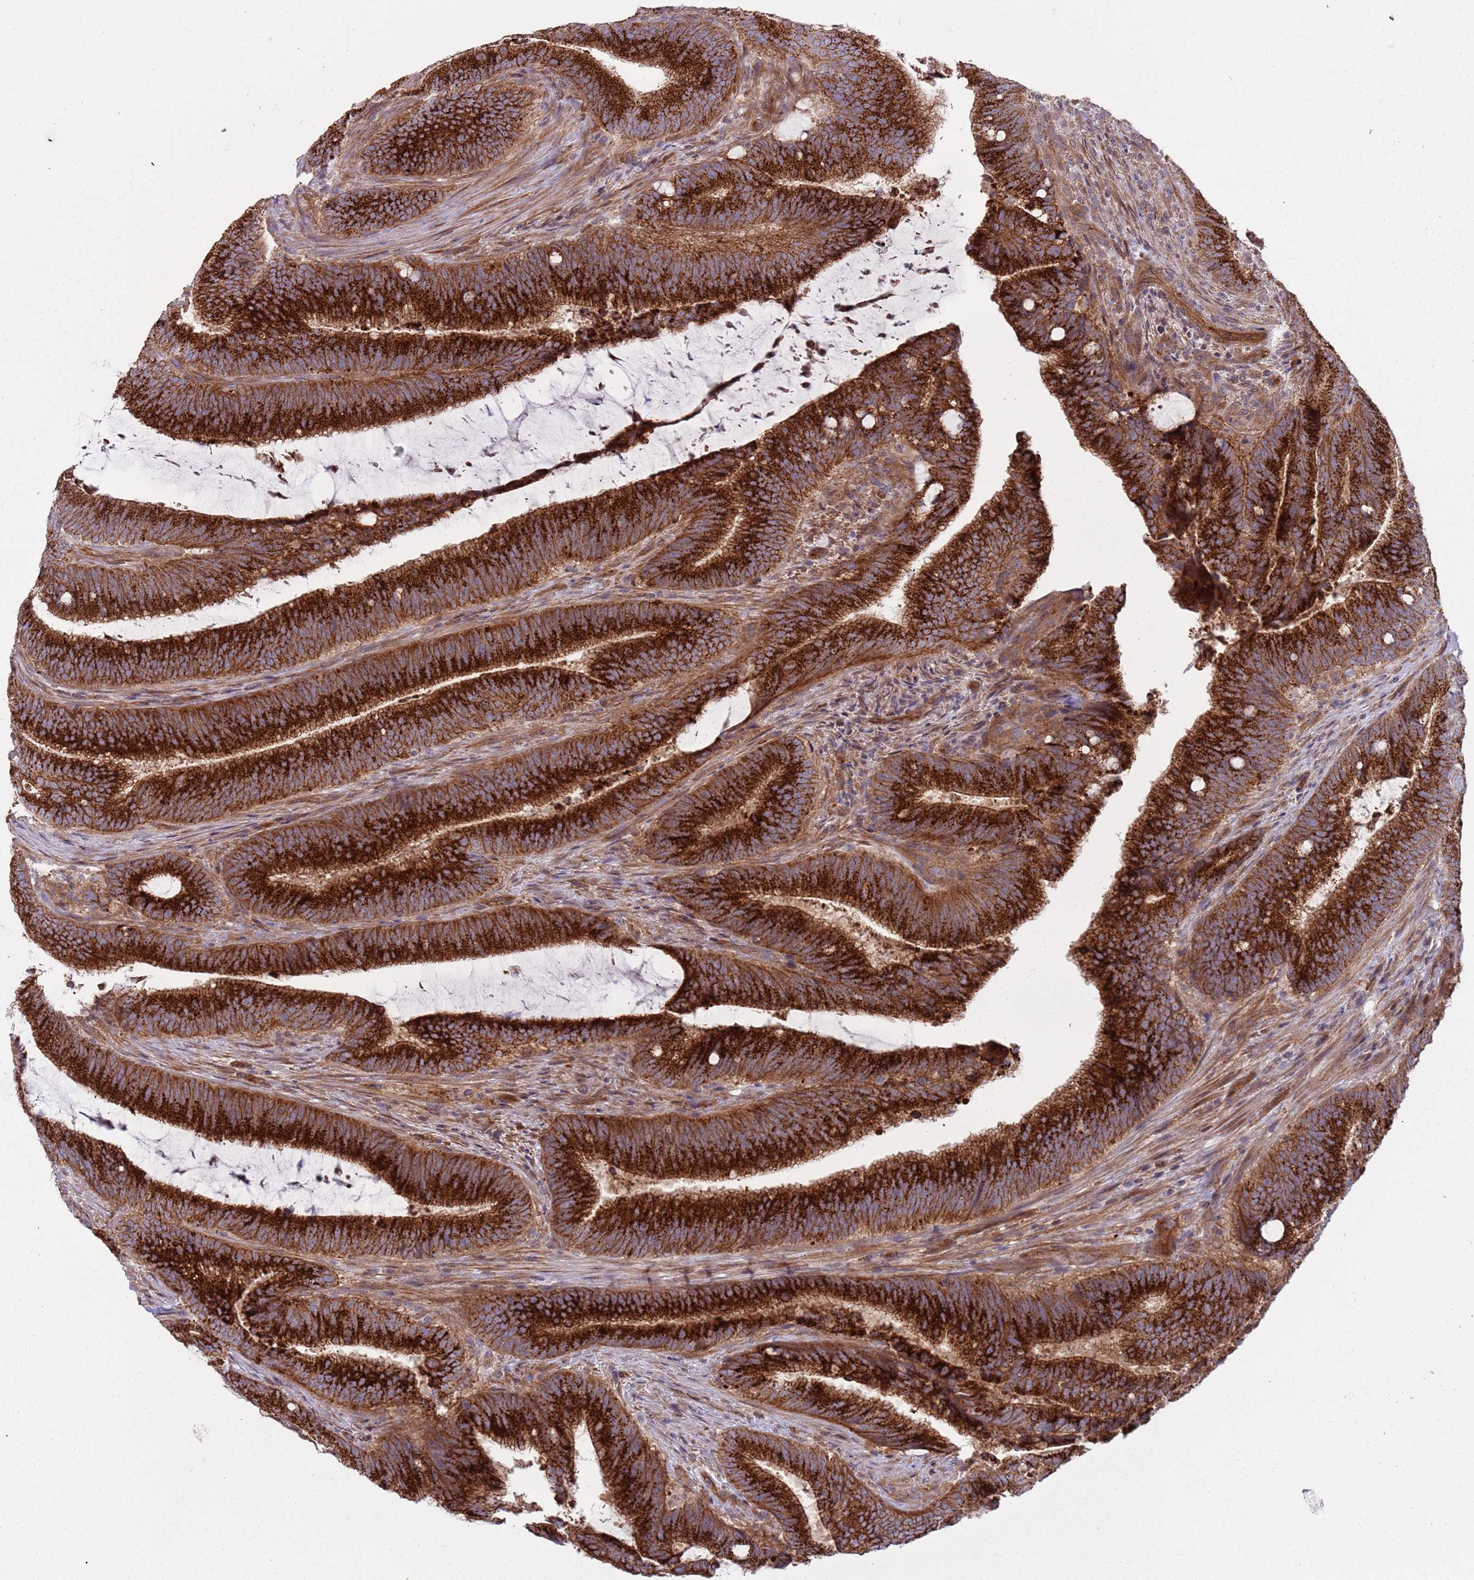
{"staining": {"intensity": "strong", "quantity": ">75%", "location": "cytoplasmic/membranous"}, "tissue": "colorectal cancer", "cell_type": "Tumor cells", "image_type": "cancer", "snomed": [{"axis": "morphology", "description": "Adenocarcinoma, NOS"}, {"axis": "topography", "description": "Colon"}], "caption": "A photomicrograph of adenocarcinoma (colorectal) stained for a protein exhibits strong cytoplasmic/membranous brown staining in tumor cells.", "gene": "ITGB6", "patient": {"sex": "female", "age": 43}}